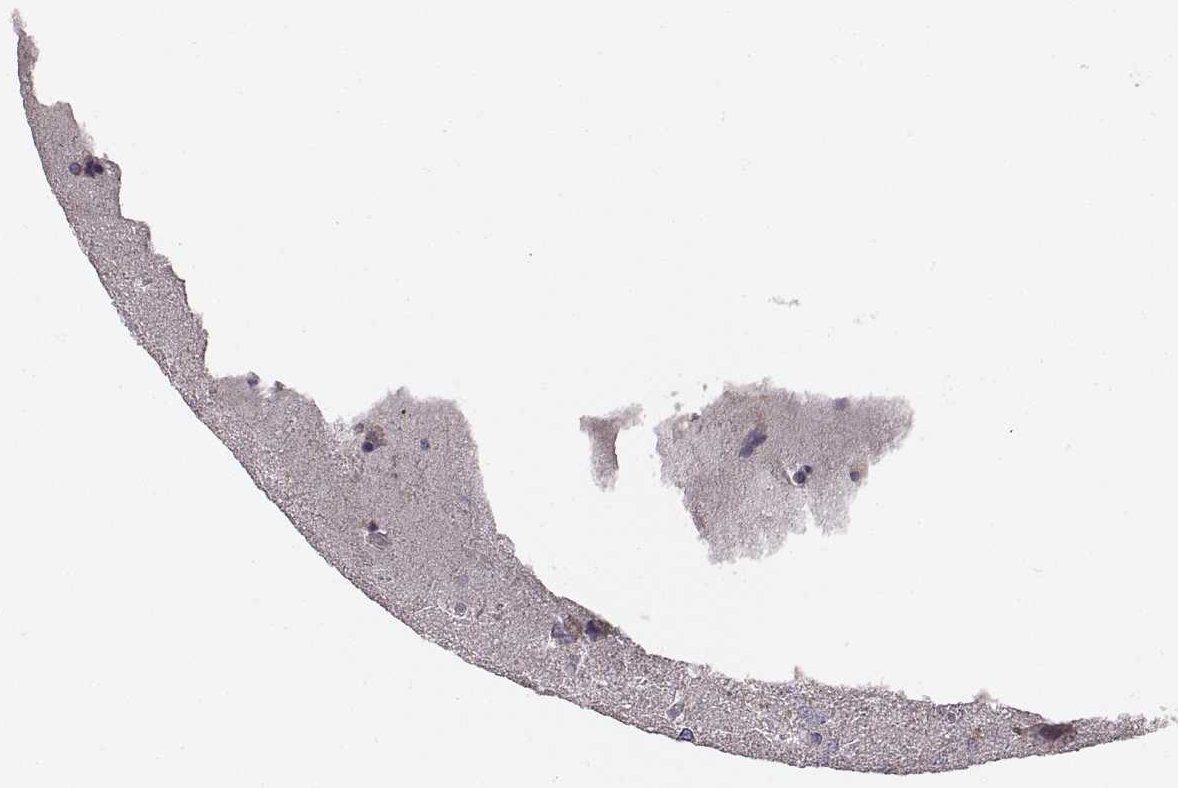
{"staining": {"intensity": "negative", "quantity": "none", "location": "none"}, "tissue": "glioma", "cell_type": "Tumor cells", "image_type": "cancer", "snomed": [{"axis": "morphology", "description": "Glioma, malignant, High grade"}, {"axis": "topography", "description": "Brain"}], "caption": "Immunohistochemistry photomicrograph of neoplastic tissue: glioma stained with DAB demonstrates no significant protein staining in tumor cells.", "gene": "RDH13", "patient": {"sex": "male", "age": 68}}